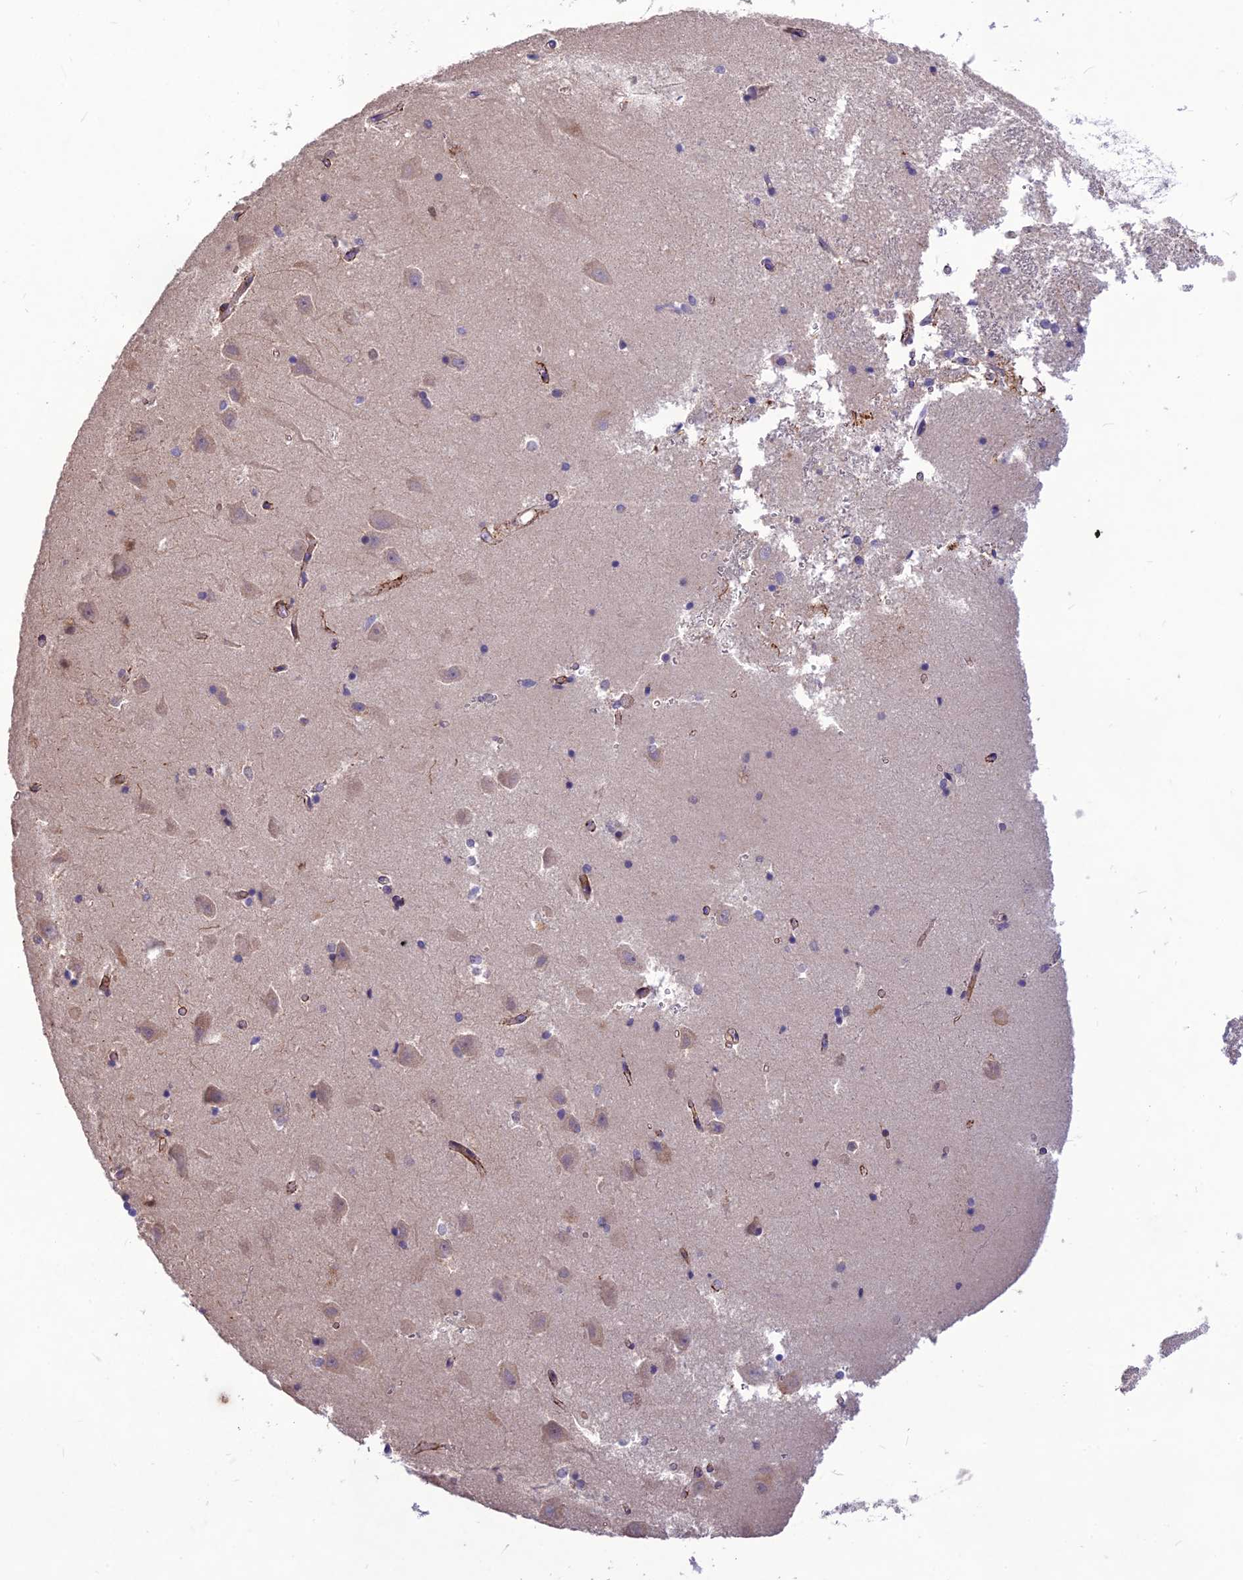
{"staining": {"intensity": "negative", "quantity": "none", "location": "none"}, "tissue": "hippocampus", "cell_type": "Glial cells", "image_type": "normal", "snomed": [{"axis": "morphology", "description": "Normal tissue, NOS"}, {"axis": "topography", "description": "Hippocampus"}], "caption": "Immunohistochemistry (IHC) of unremarkable human hippocampus shows no positivity in glial cells.", "gene": "CLUH", "patient": {"sex": "male", "age": 70}}